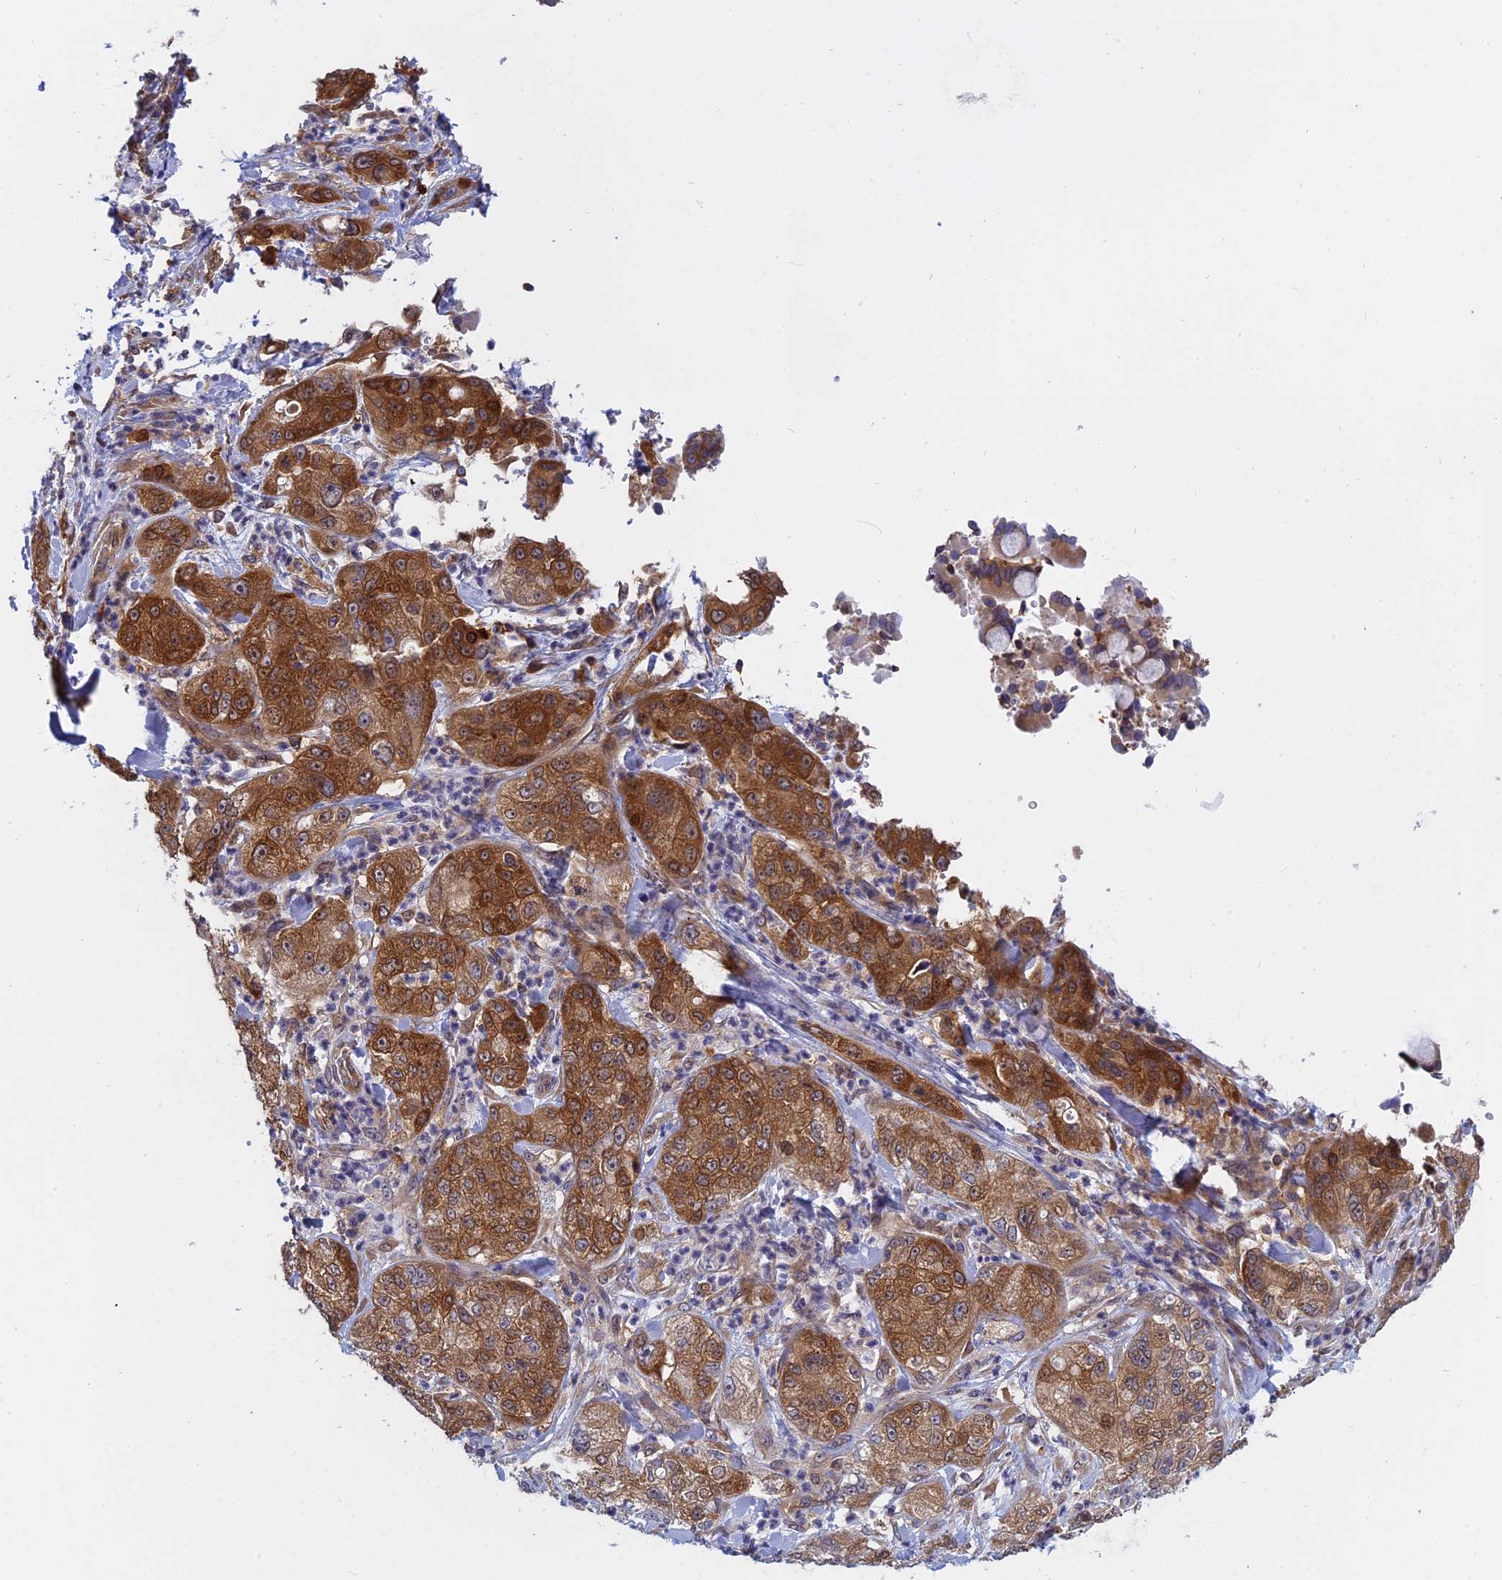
{"staining": {"intensity": "strong", "quantity": ">75%", "location": "cytoplasmic/membranous"}, "tissue": "pancreatic cancer", "cell_type": "Tumor cells", "image_type": "cancer", "snomed": [{"axis": "morphology", "description": "Adenocarcinoma, NOS"}, {"axis": "topography", "description": "Pancreas"}], "caption": "Pancreatic cancer stained with DAB (3,3'-diaminobenzidine) immunohistochemistry (IHC) displays high levels of strong cytoplasmic/membranous staining in about >75% of tumor cells.", "gene": "NAA10", "patient": {"sex": "female", "age": 78}}